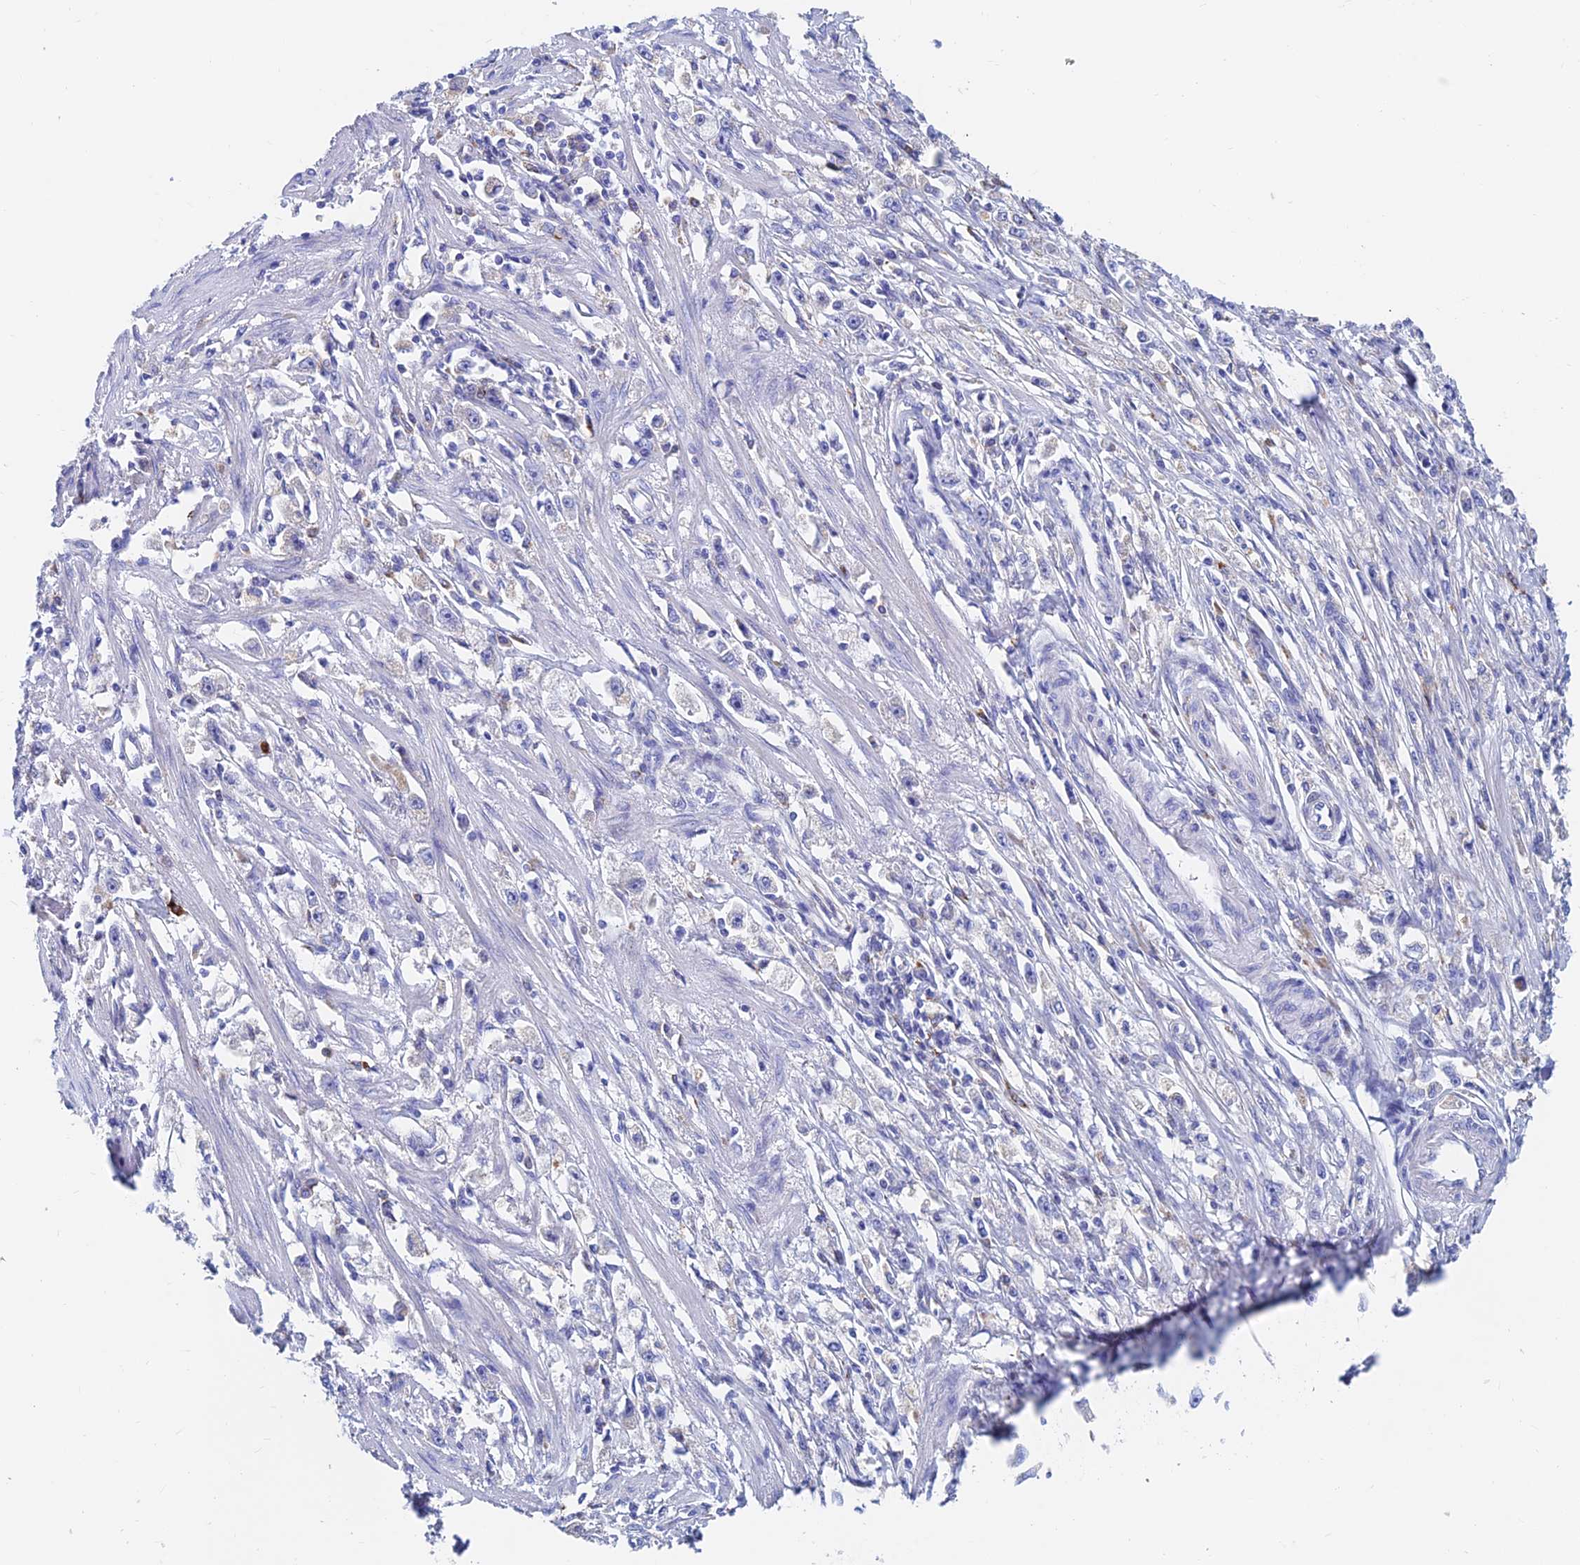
{"staining": {"intensity": "negative", "quantity": "none", "location": "none"}, "tissue": "stomach cancer", "cell_type": "Tumor cells", "image_type": "cancer", "snomed": [{"axis": "morphology", "description": "Adenocarcinoma, NOS"}, {"axis": "topography", "description": "Stomach"}], "caption": "Immunohistochemical staining of adenocarcinoma (stomach) reveals no significant expression in tumor cells.", "gene": "SPNS1", "patient": {"sex": "female", "age": 59}}